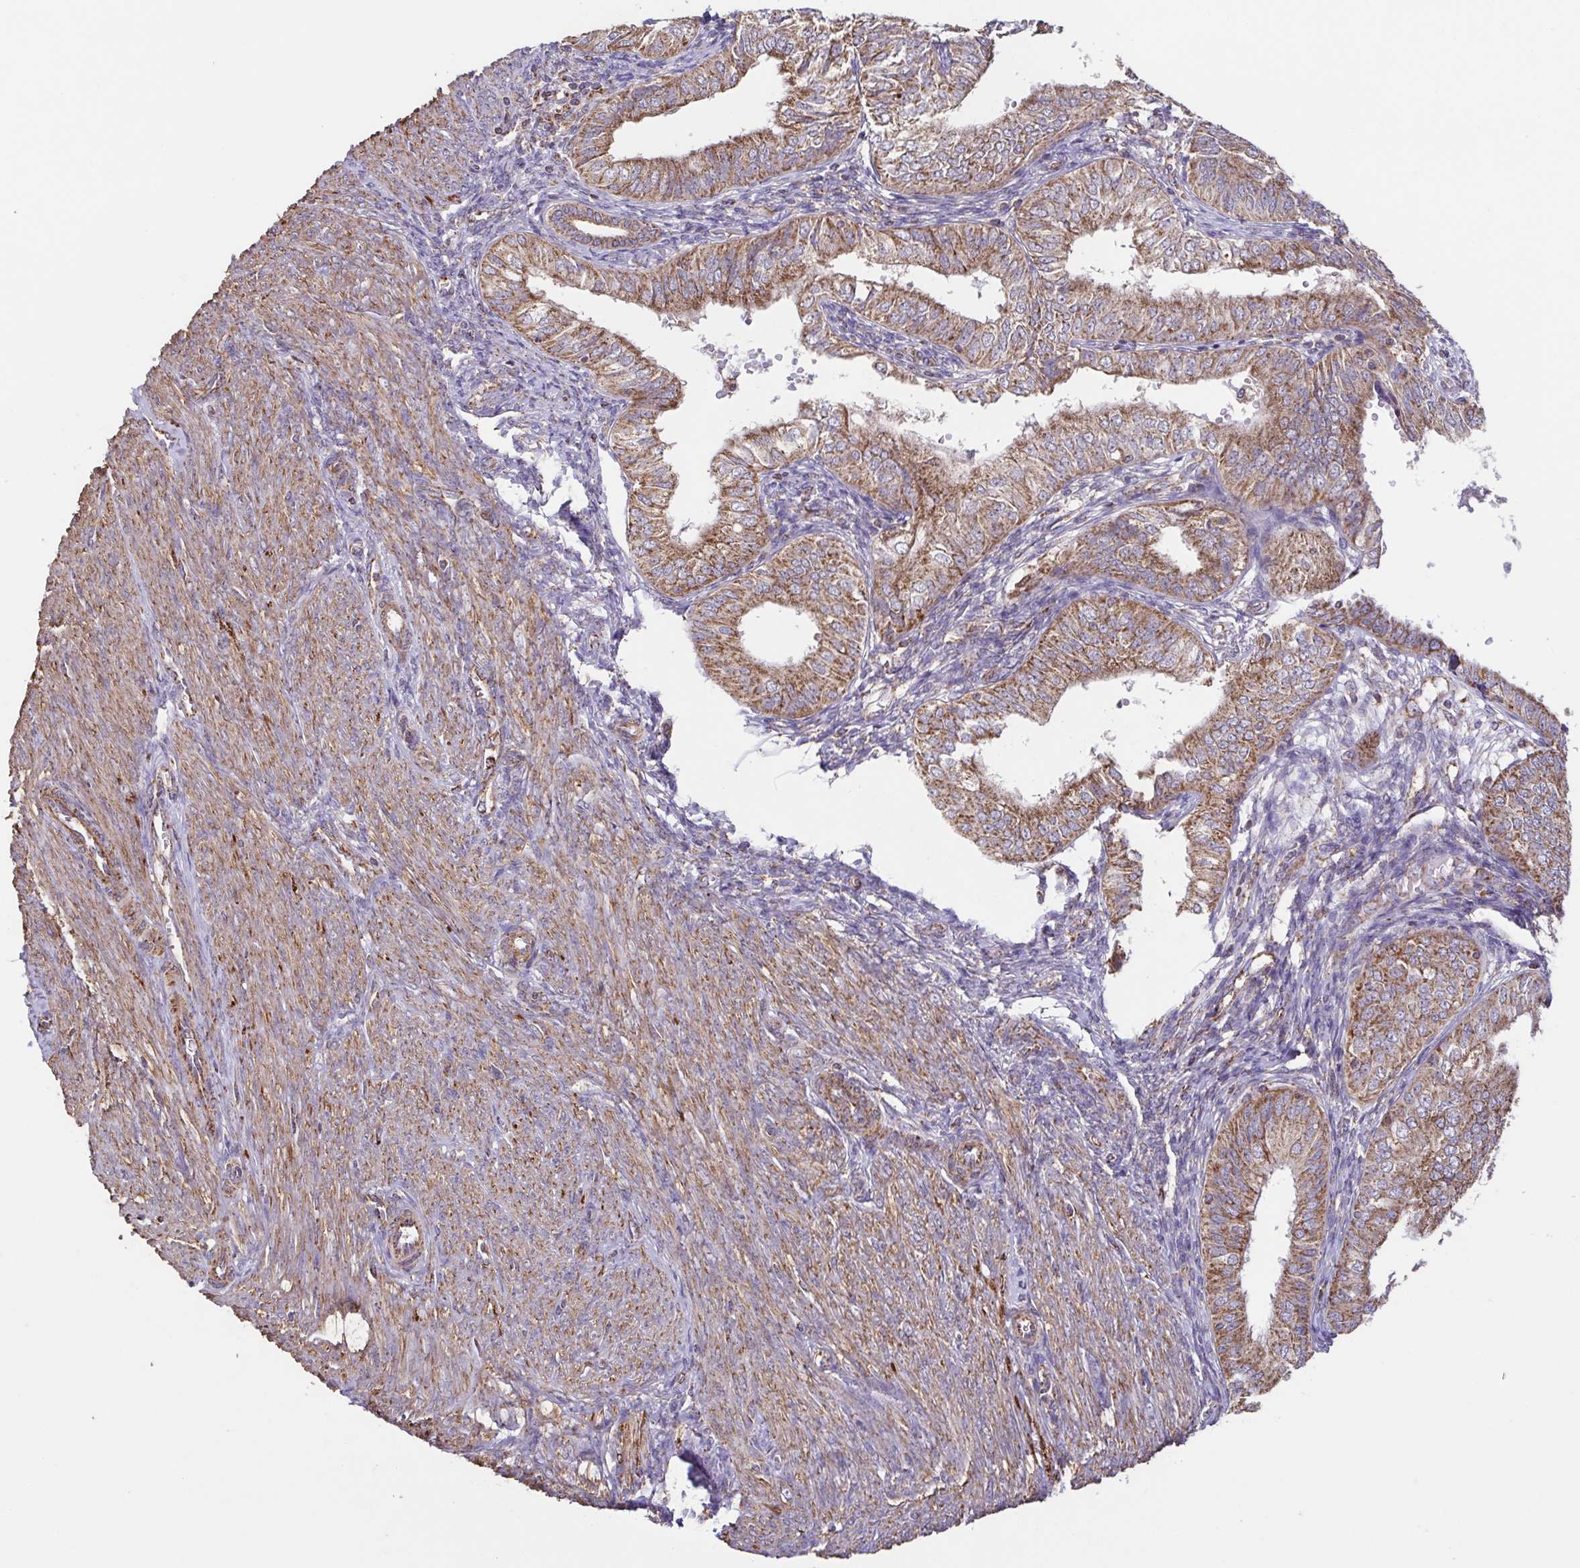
{"staining": {"intensity": "moderate", "quantity": "25%-75%", "location": "cytoplasmic/membranous"}, "tissue": "endometrial cancer", "cell_type": "Tumor cells", "image_type": "cancer", "snomed": [{"axis": "morphology", "description": "Adenocarcinoma, NOS"}, {"axis": "topography", "description": "Endometrium"}], "caption": "Tumor cells reveal moderate cytoplasmic/membranous positivity in approximately 25%-75% of cells in endometrial cancer (adenocarcinoma). The protein of interest is shown in brown color, while the nuclei are stained blue.", "gene": "DIP2B", "patient": {"sex": "female", "age": 58}}